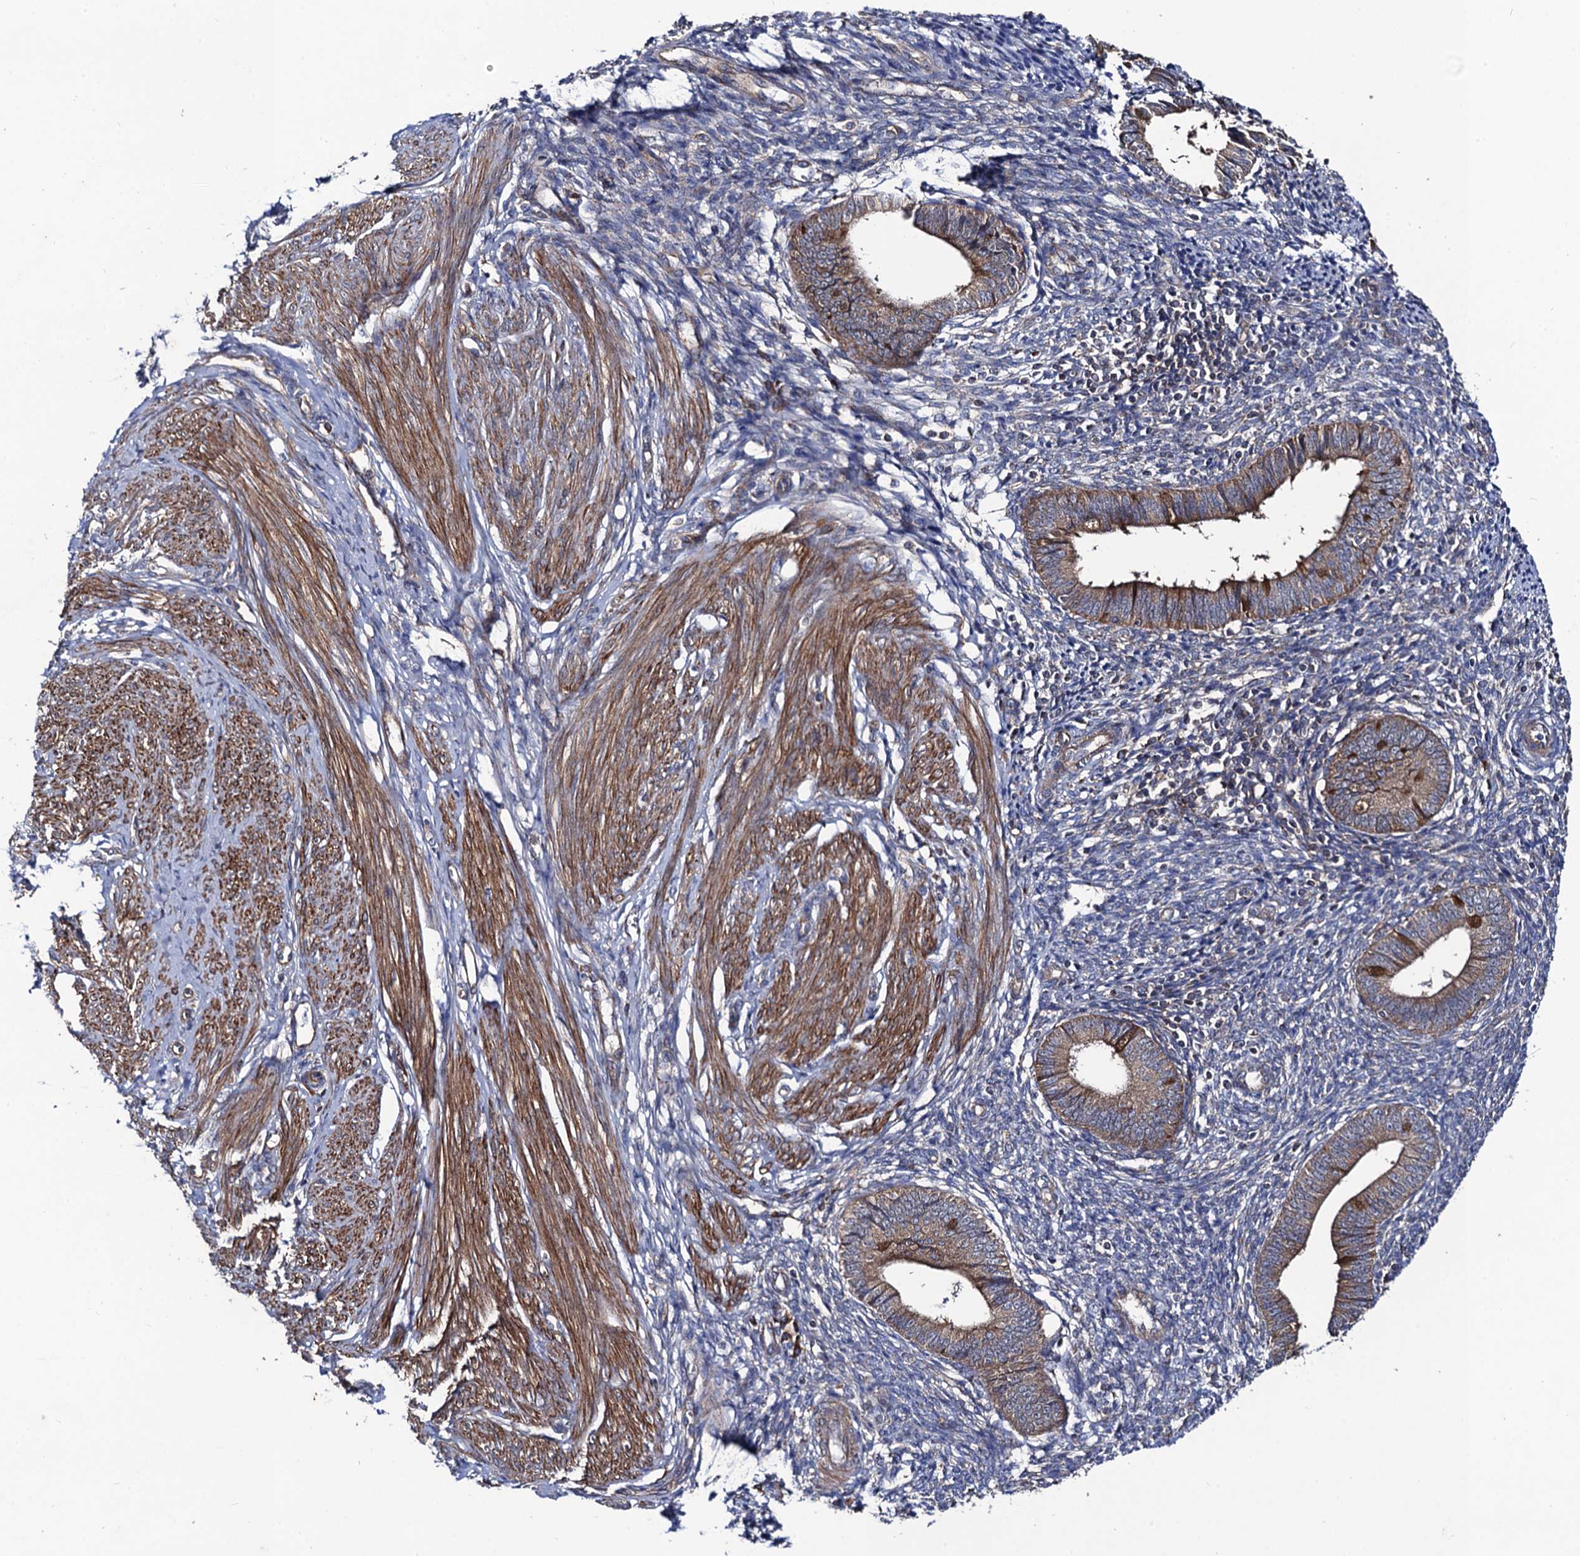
{"staining": {"intensity": "negative", "quantity": "none", "location": "none"}, "tissue": "endometrium", "cell_type": "Cells in endometrial stroma", "image_type": "normal", "snomed": [{"axis": "morphology", "description": "Normal tissue, NOS"}, {"axis": "topography", "description": "Endometrium"}], "caption": "Endometrium stained for a protein using IHC exhibits no expression cells in endometrial stroma.", "gene": "DYDC1", "patient": {"sex": "female", "age": 46}}